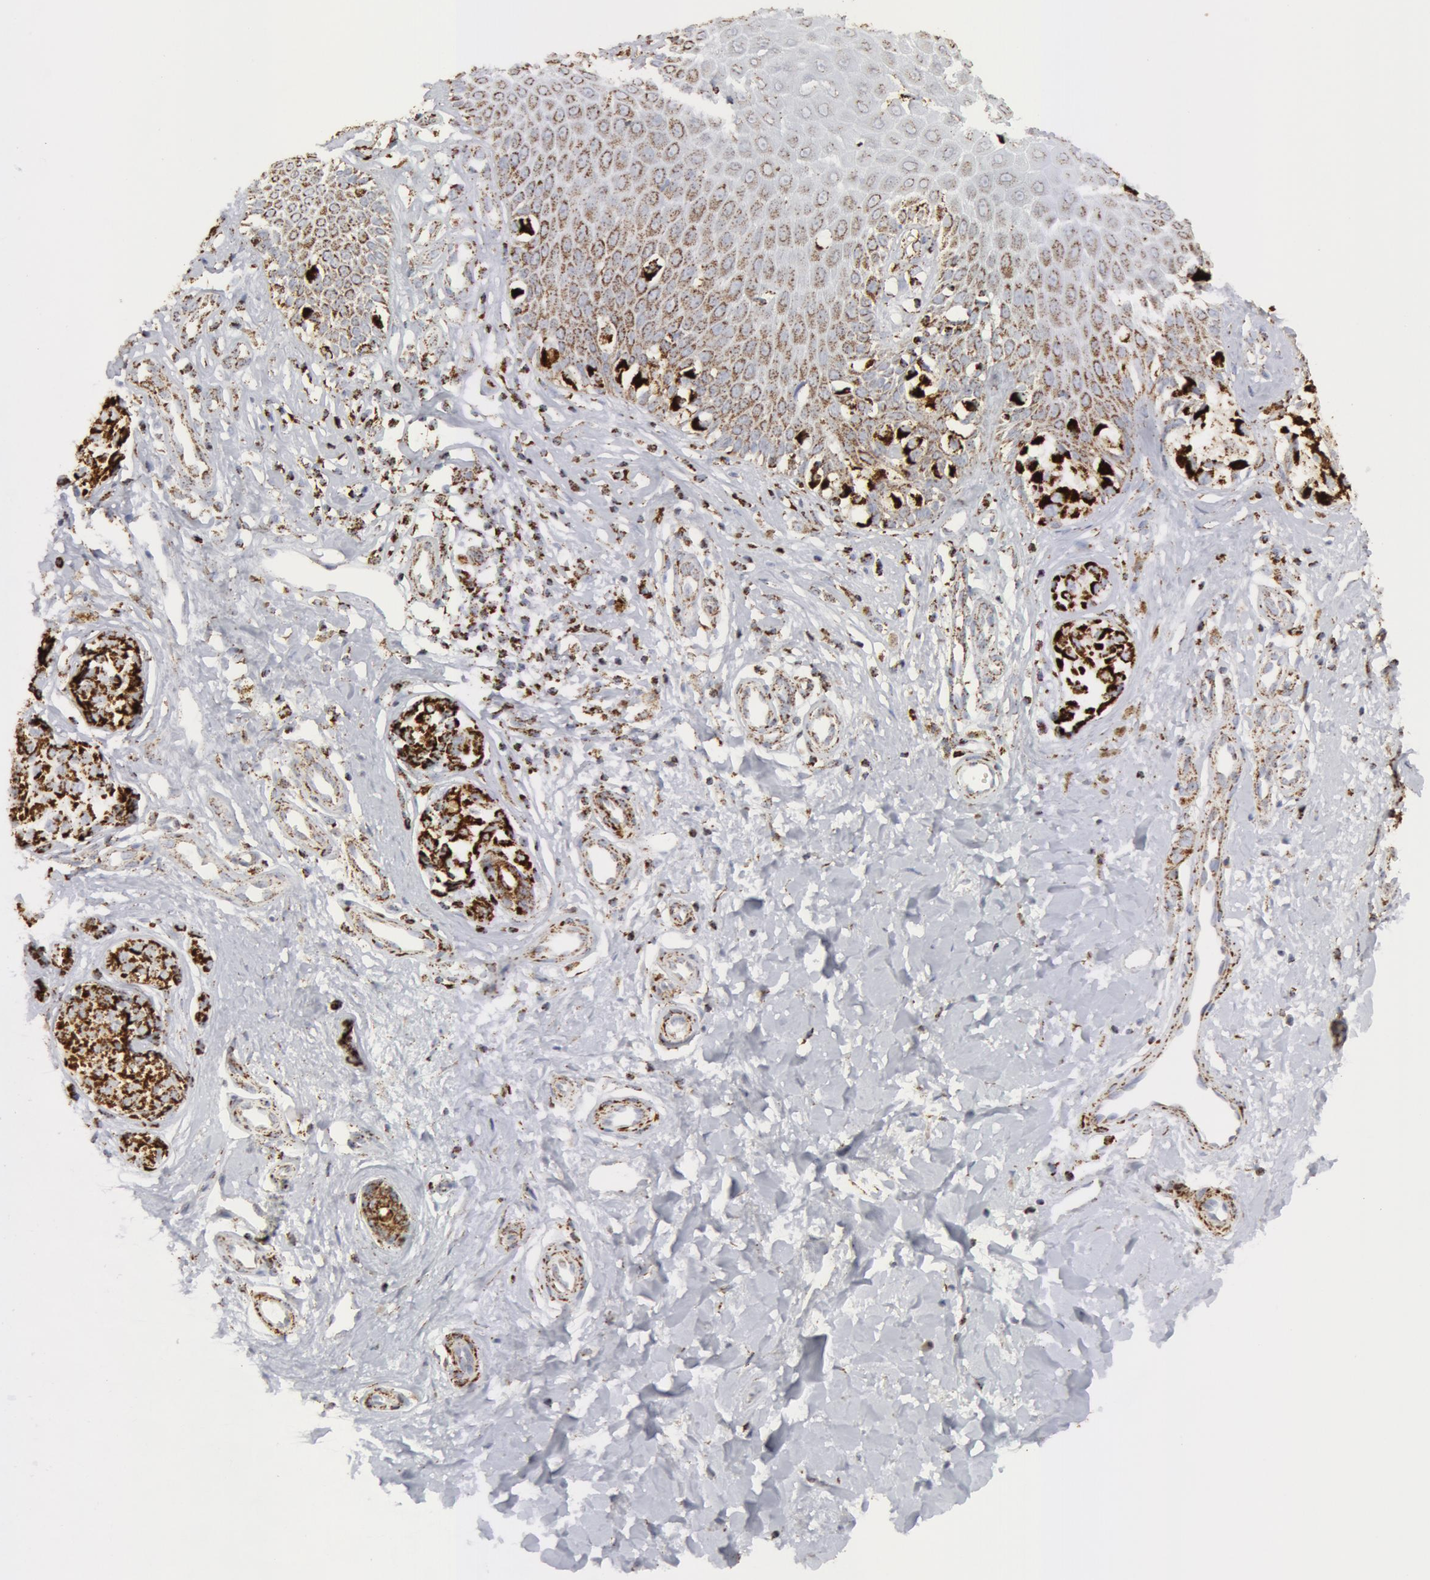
{"staining": {"intensity": "strong", "quantity": ">75%", "location": "cytoplasmic/membranous"}, "tissue": "melanoma", "cell_type": "Tumor cells", "image_type": "cancer", "snomed": [{"axis": "morphology", "description": "Malignant melanoma, NOS"}, {"axis": "topography", "description": "Skin"}], "caption": "Protein expression analysis of human melanoma reveals strong cytoplasmic/membranous positivity in approximately >75% of tumor cells.", "gene": "ATP5F1B", "patient": {"sex": "male", "age": 79}}